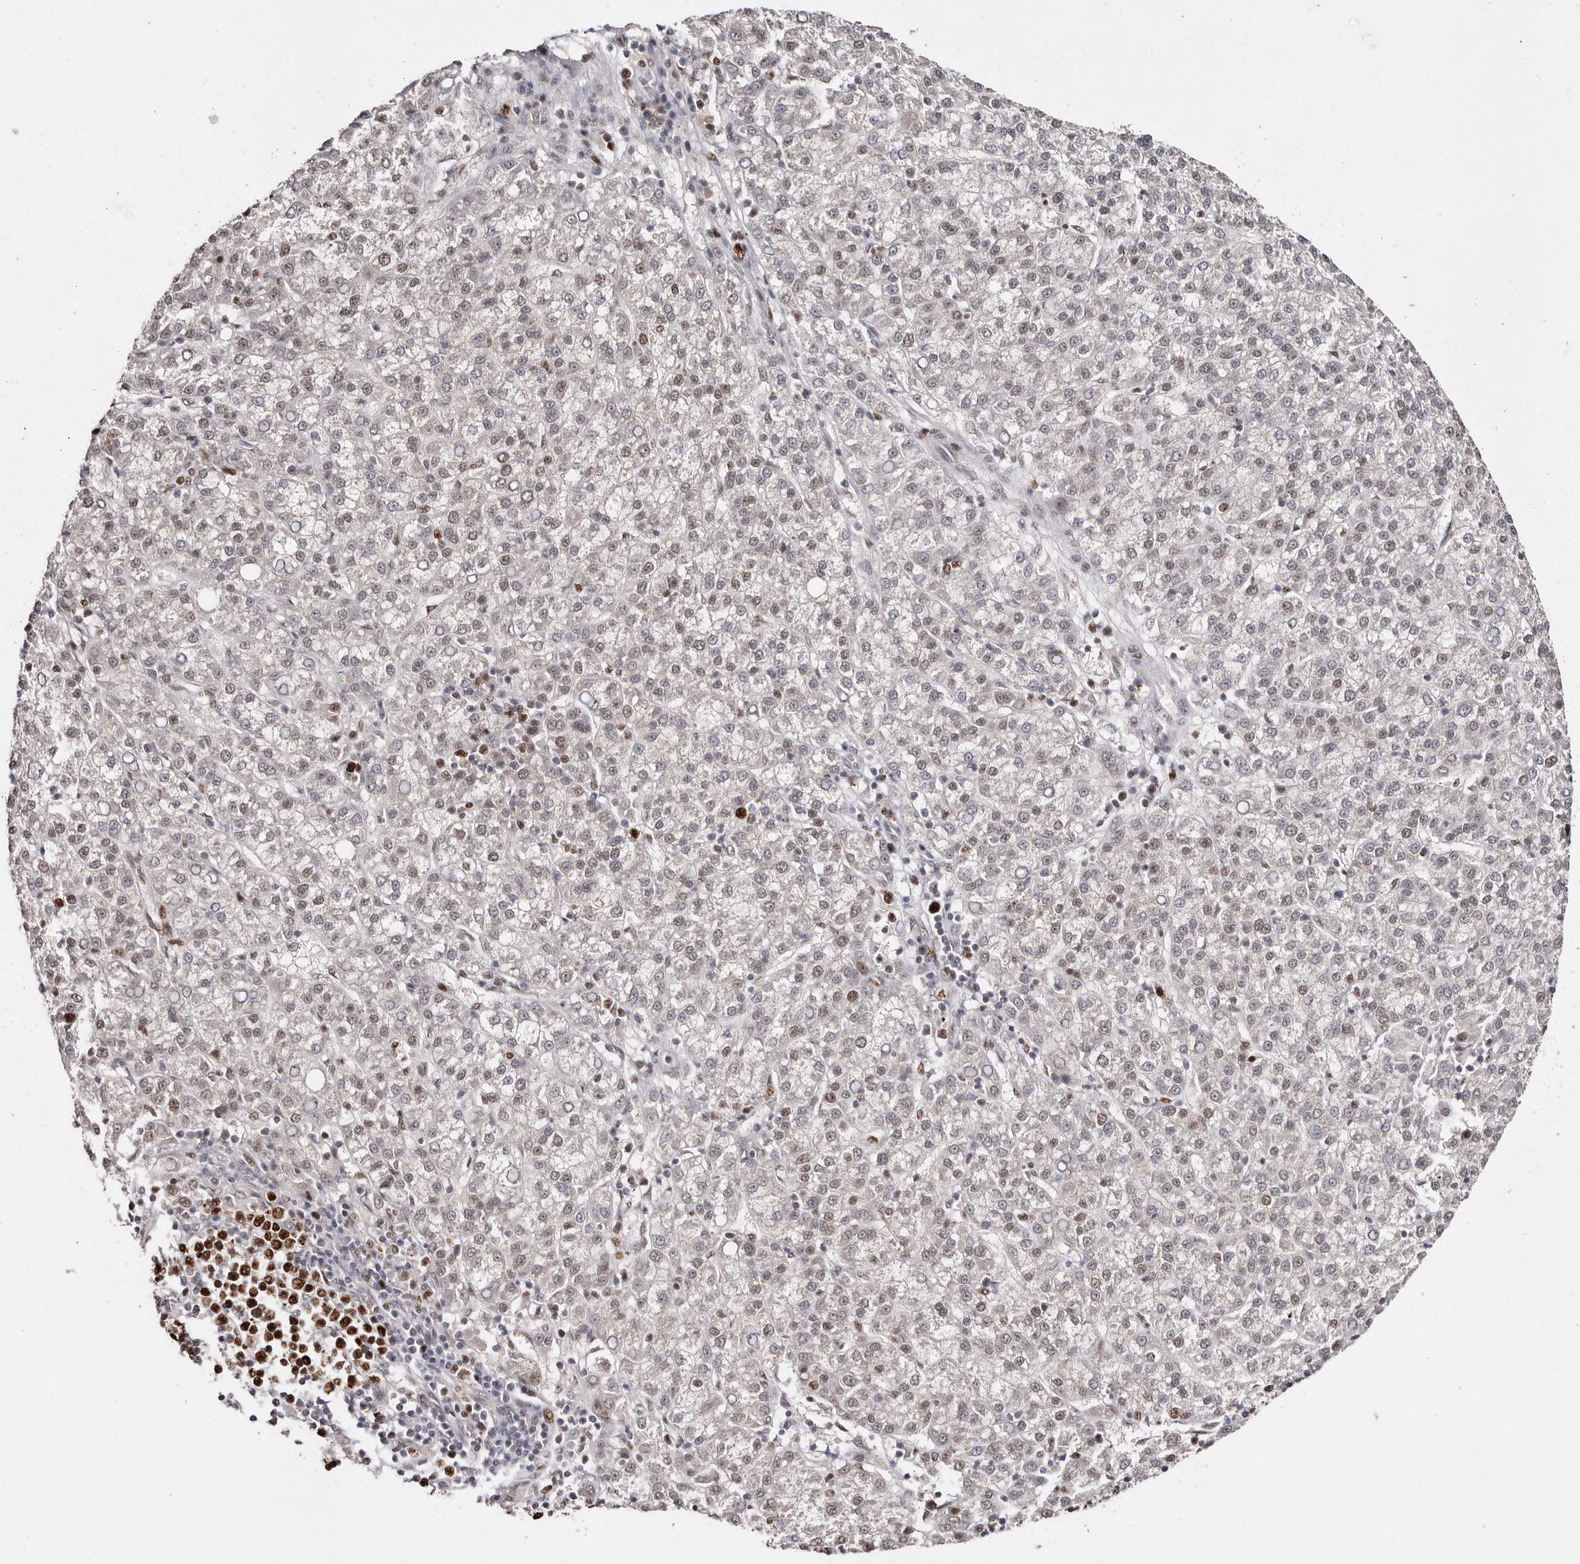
{"staining": {"intensity": "moderate", "quantity": "<25%", "location": "nuclear"}, "tissue": "liver cancer", "cell_type": "Tumor cells", "image_type": "cancer", "snomed": [{"axis": "morphology", "description": "Carcinoma, Hepatocellular, NOS"}, {"axis": "topography", "description": "Liver"}], "caption": "An image of hepatocellular carcinoma (liver) stained for a protein demonstrates moderate nuclear brown staining in tumor cells.", "gene": "KLF7", "patient": {"sex": "female", "age": 58}}